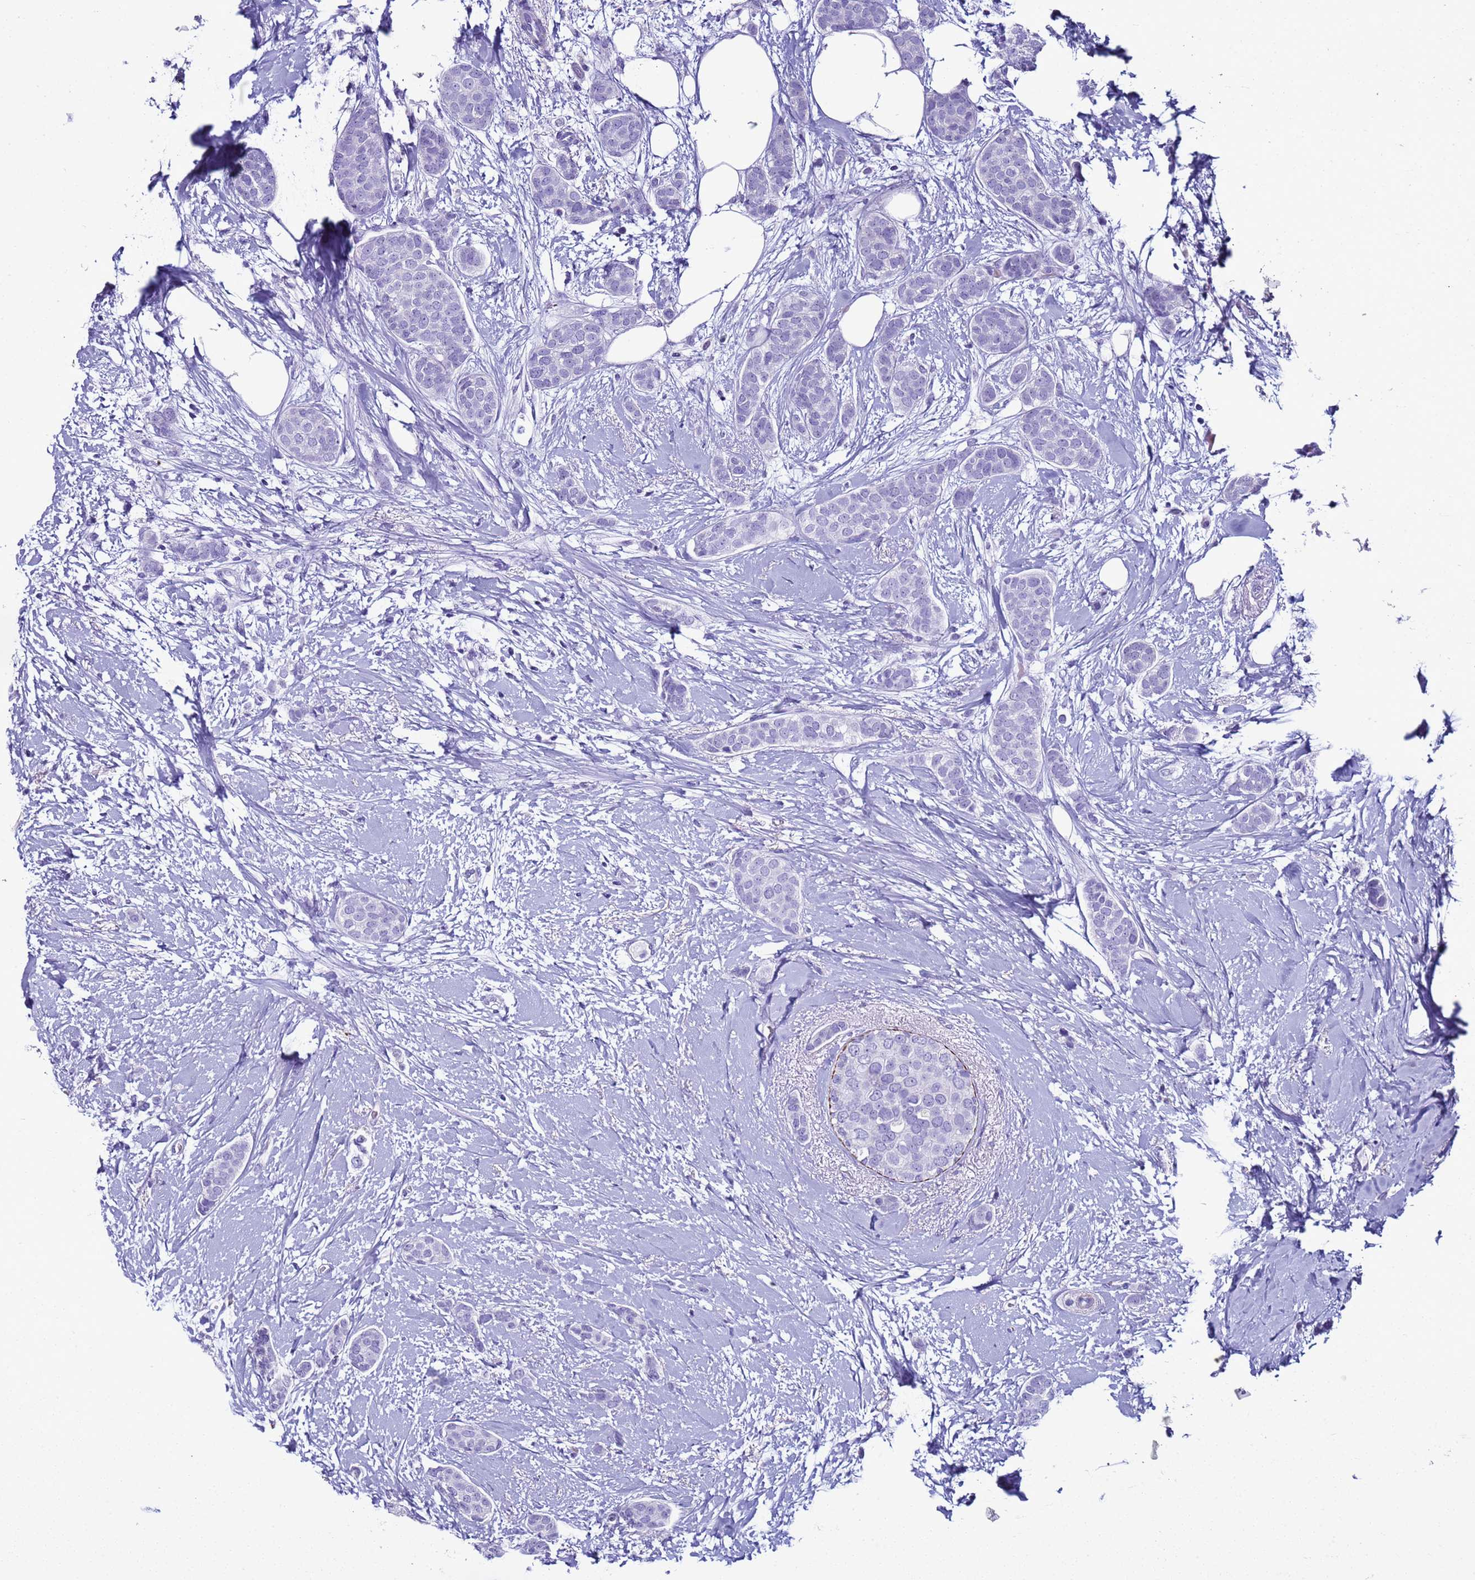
{"staining": {"intensity": "negative", "quantity": "none", "location": "none"}, "tissue": "breast cancer", "cell_type": "Tumor cells", "image_type": "cancer", "snomed": [{"axis": "morphology", "description": "Duct carcinoma"}, {"axis": "topography", "description": "Breast"}], "caption": "Protein analysis of breast cancer (infiltrating ductal carcinoma) shows no significant expression in tumor cells. (Stains: DAB immunohistochemistry with hematoxylin counter stain, Microscopy: brightfield microscopy at high magnification).", "gene": "LCMT1", "patient": {"sex": "female", "age": 72}}